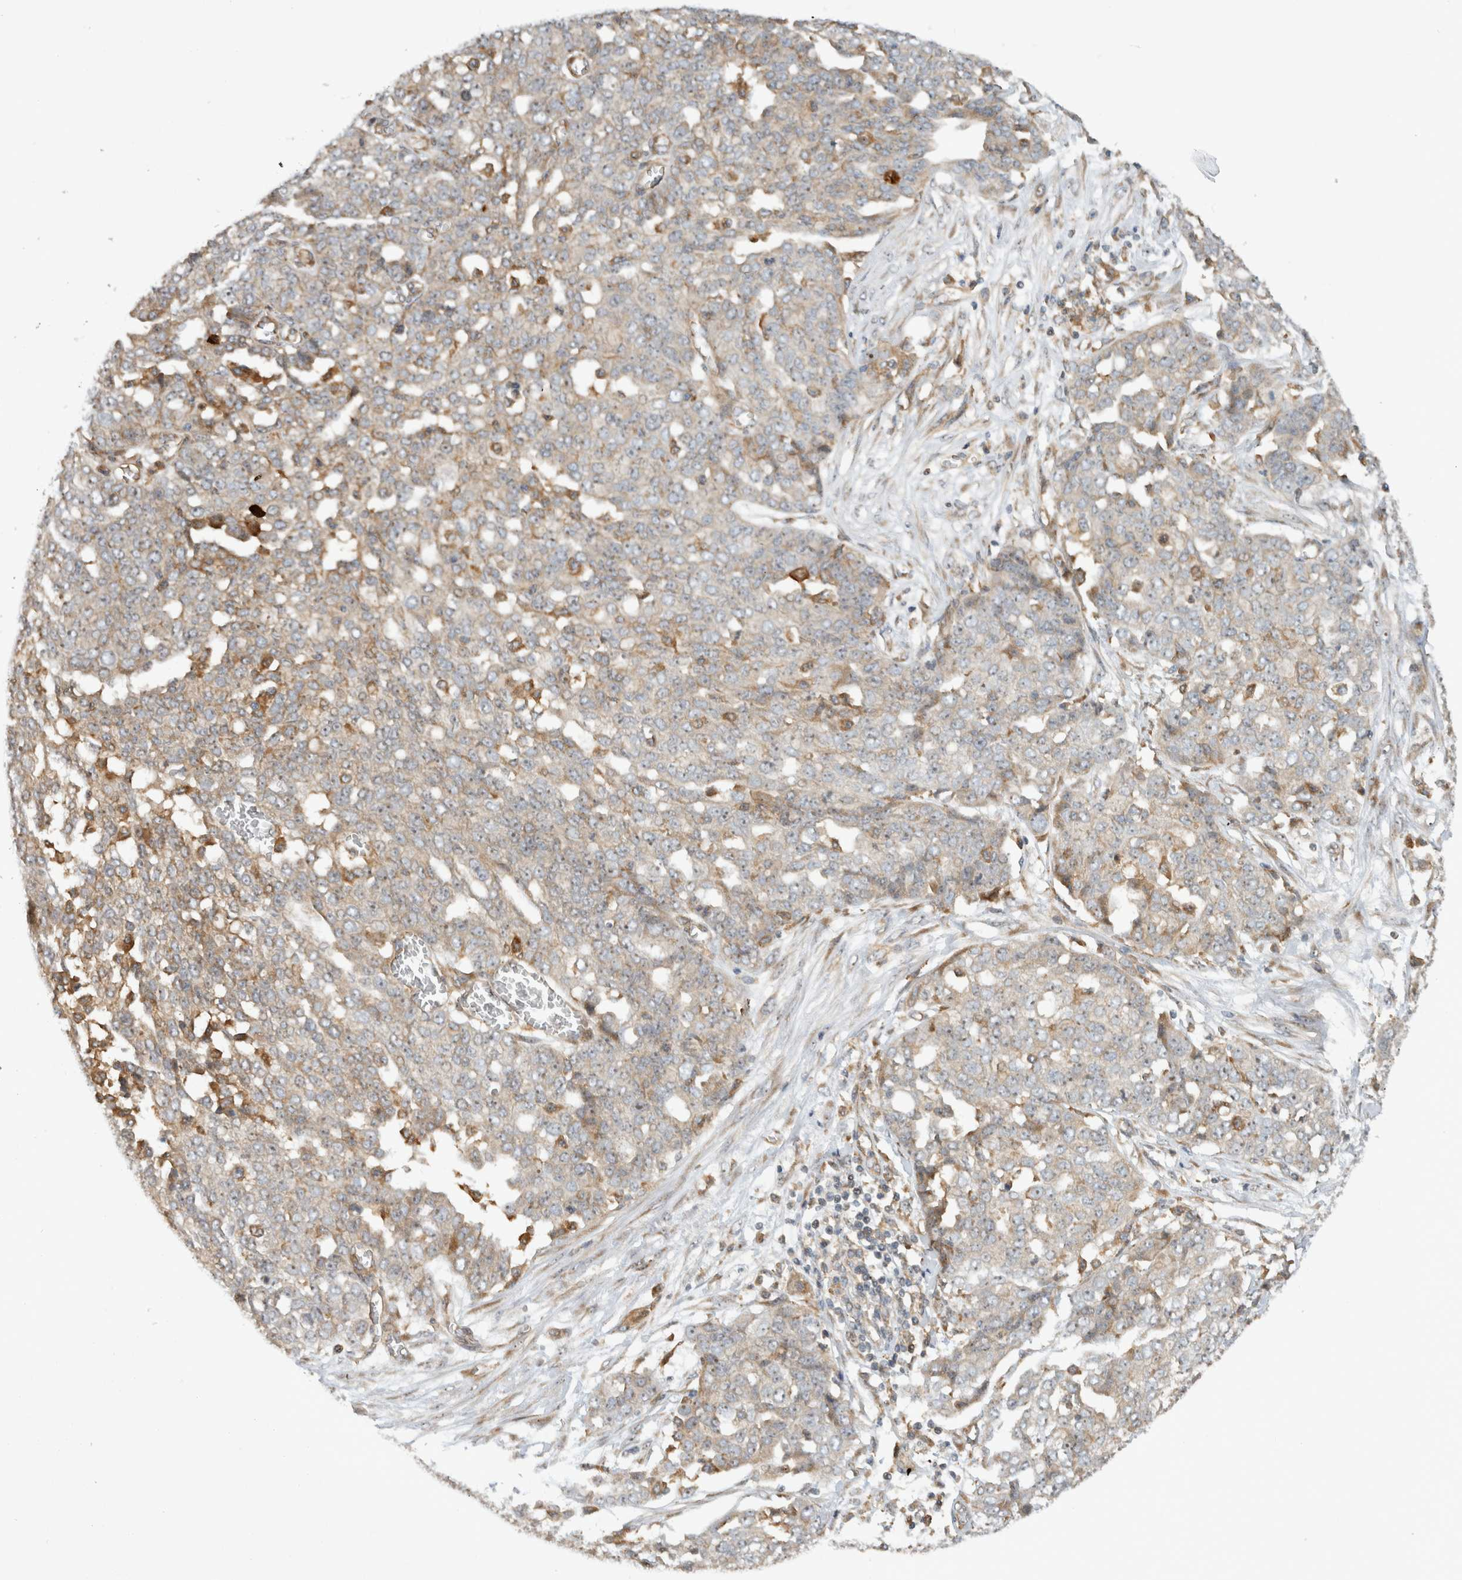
{"staining": {"intensity": "weak", "quantity": ">75%", "location": "cytoplasmic/membranous"}, "tissue": "ovarian cancer", "cell_type": "Tumor cells", "image_type": "cancer", "snomed": [{"axis": "morphology", "description": "Cystadenocarcinoma, serous, NOS"}, {"axis": "topography", "description": "Soft tissue"}, {"axis": "topography", "description": "Ovary"}], "caption": "Immunohistochemical staining of human serous cystadenocarcinoma (ovarian) shows low levels of weak cytoplasmic/membranous staining in about >75% of tumor cells.", "gene": "WASF2", "patient": {"sex": "female", "age": 57}}